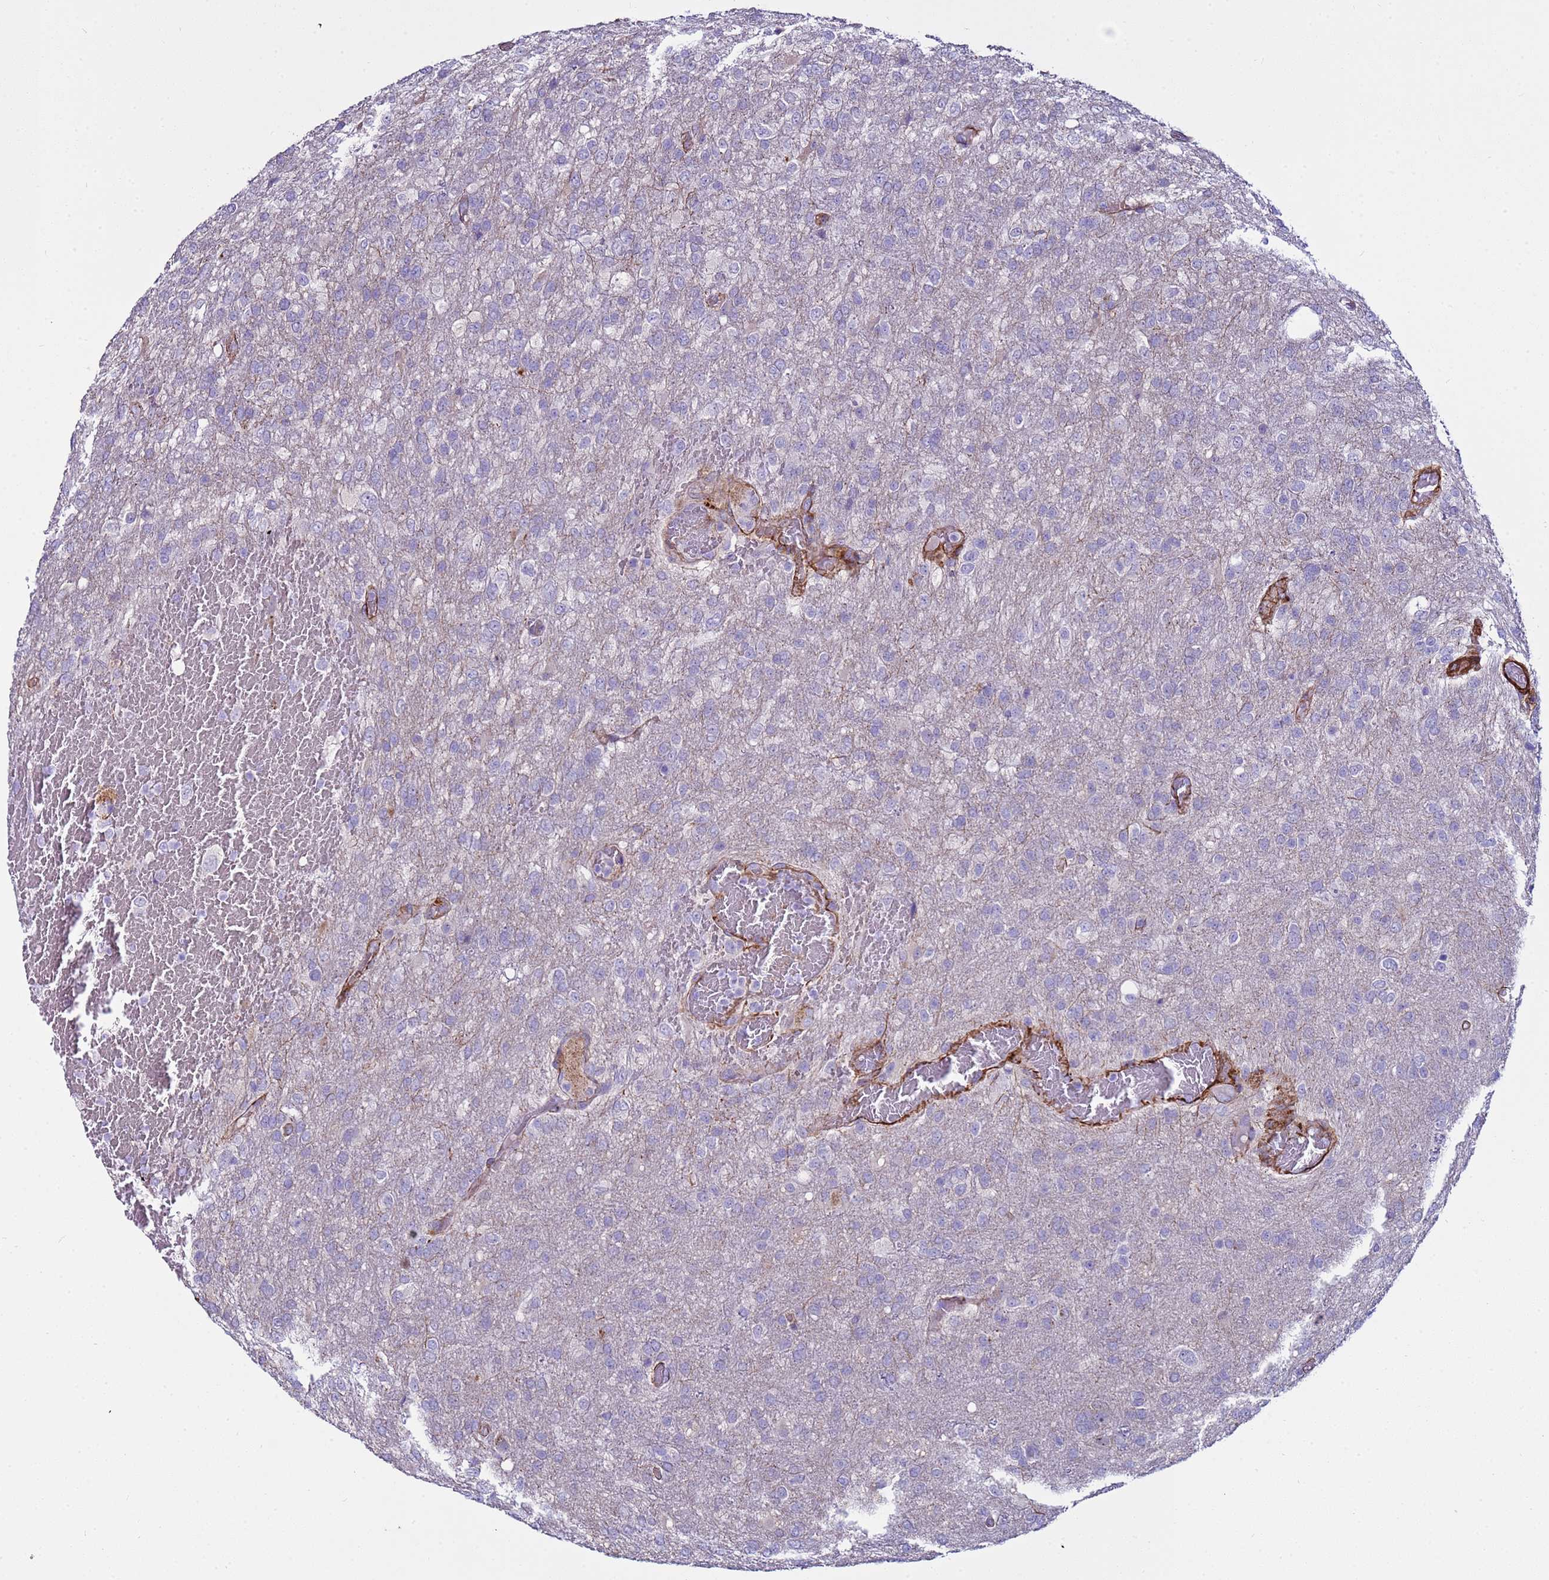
{"staining": {"intensity": "negative", "quantity": "none", "location": "none"}, "tissue": "glioma", "cell_type": "Tumor cells", "image_type": "cancer", "snomed": [{"axis": "morphology", "description": "Glioma, malignant, High grade"}, {"axis": "topography", "description": "Brain"}], "caption": "Protein analysis of malignant glioma (high-grade) exhibits no significant expression in tumor cells.", "gene": "RABL2B", "patient": {"sex": "female", "age": 74}}